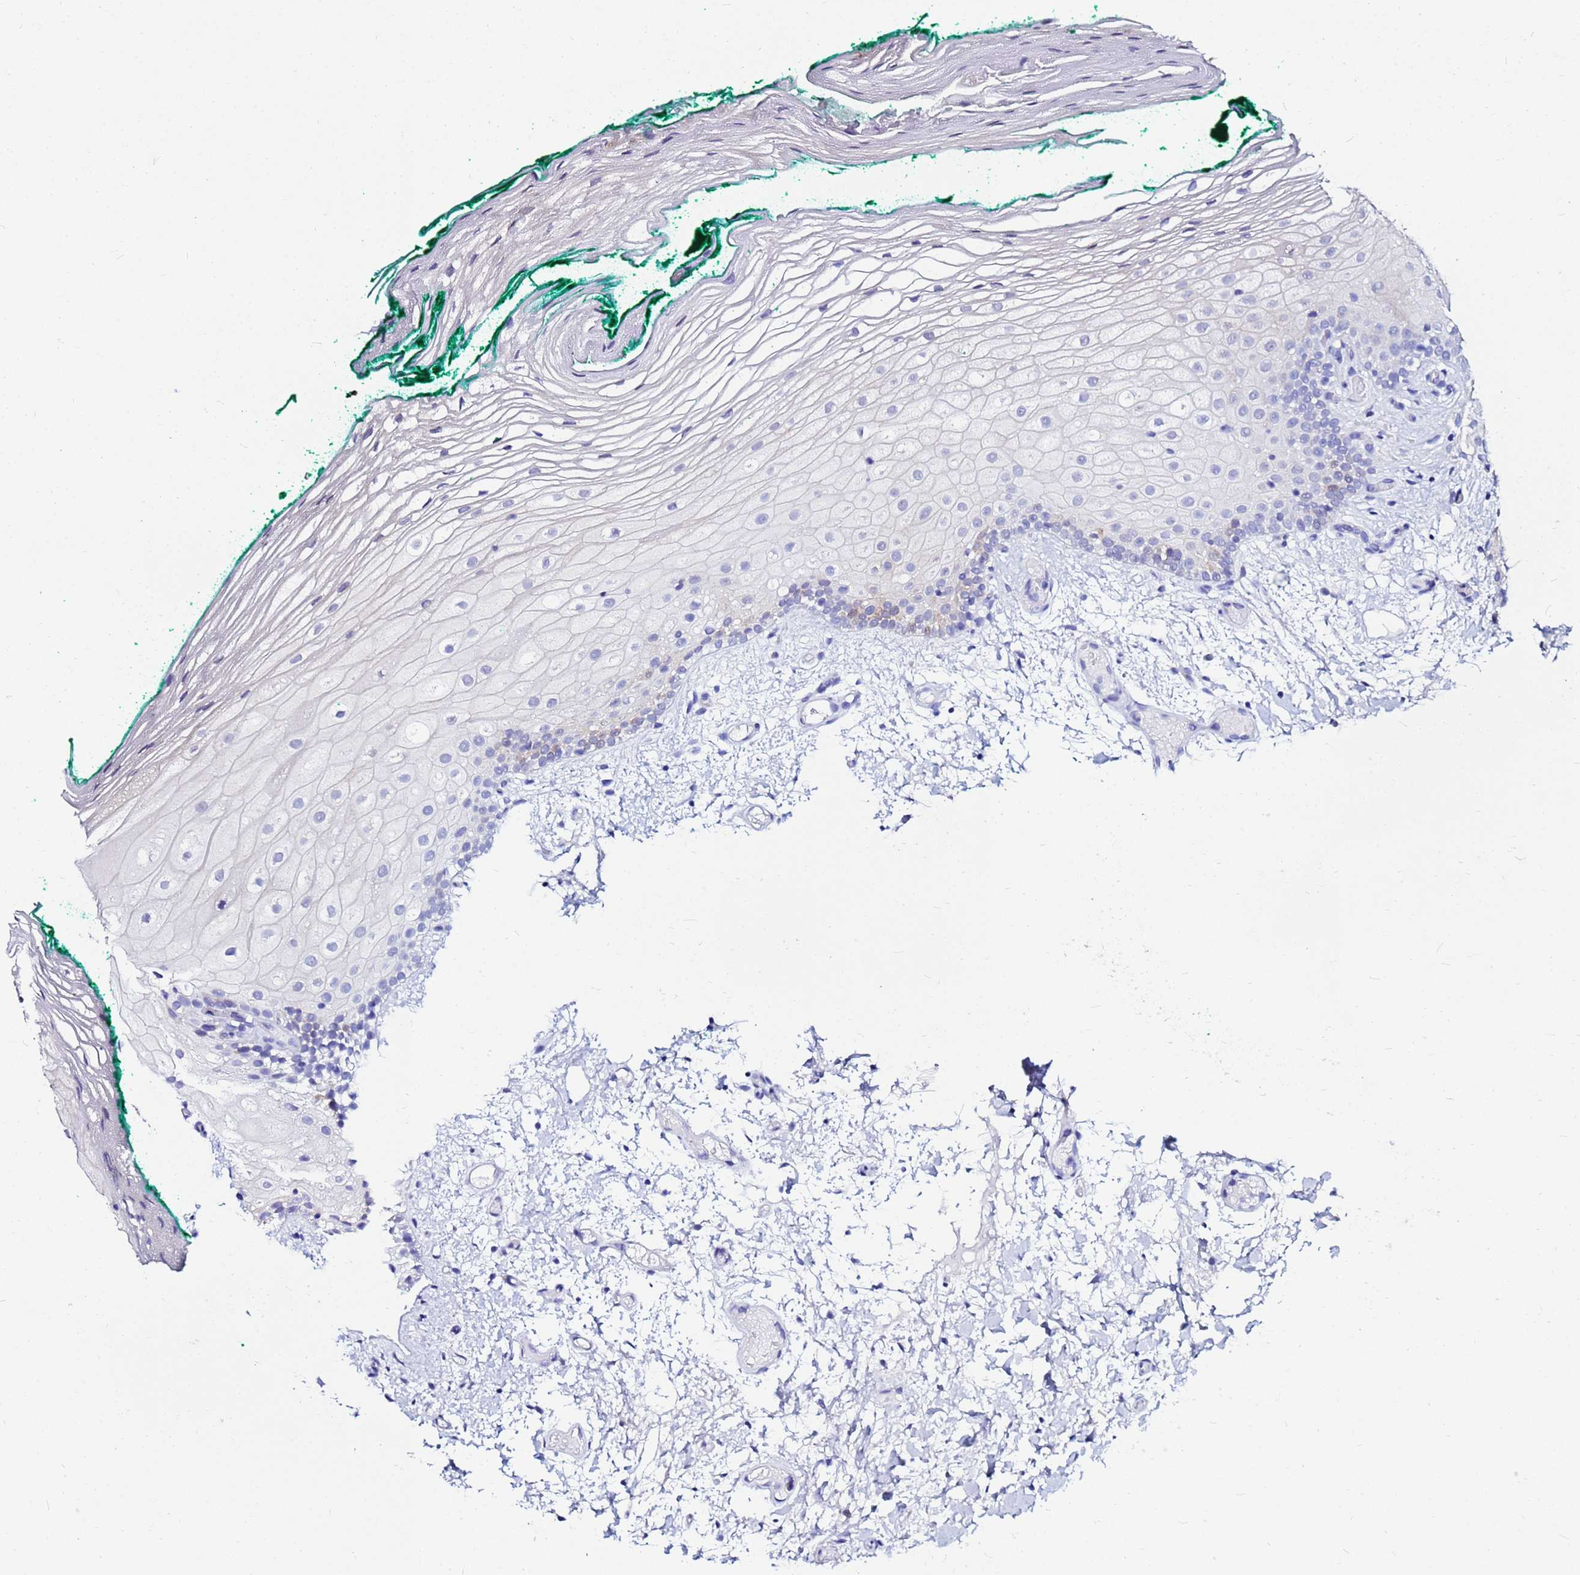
{"staining": {"intensity": "moderate", "quantity": "<25%", "location": "cytoplasmic/membranous"}, "tissue": "oral mucosa", "cell_type": "Squamous epithelial cells", "image_type": "normal", "snomed": [{"axis": "morphology", "description": "Normal tissue, NOS"}, {"axis": "morphology", "description": "Relapse melanoma"}, {"axis": "topography", "description": "Oral tissue"}], "caption": "This photomicrograph displays immunohistochemistry staining of unremarkable human oral mucosa, with low moderate cytoplasmic/membranous positivity in approximately <25% of squamous epithelial cells.", "gene": "PPP1R14C", "patient": {"sex": "female", "age": 83}}